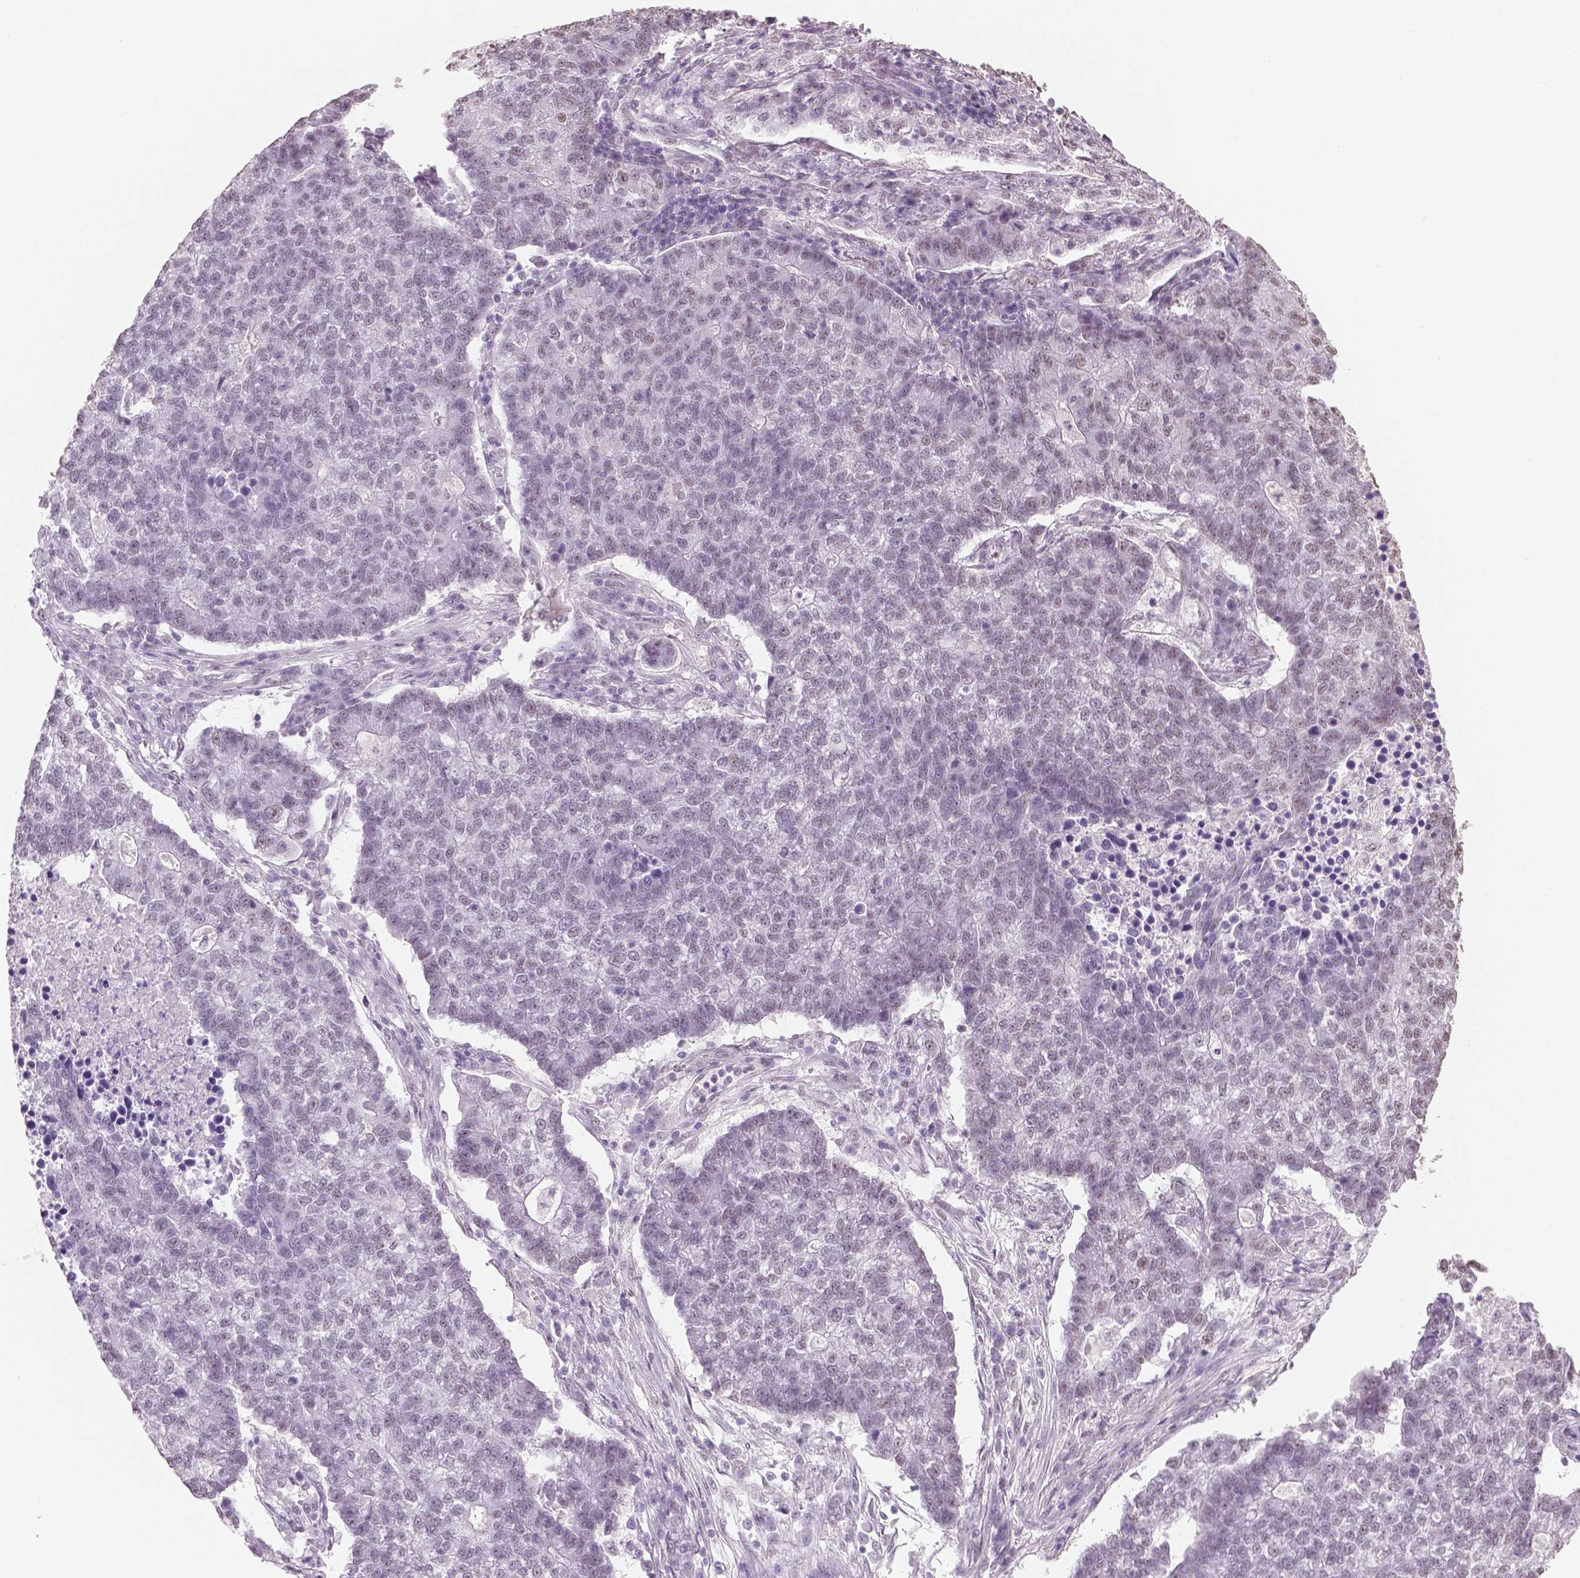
{"staining": {"intensity": "negative", "quantity": "none", "location": "none"}, "tissue": "lung cancer", "cell_type": "Tumor cells", "image_type": "cancer", "snomed": [{"axis": "morphology", "description": "Adenocarcinoma, NOS"}, {"axis": "topography", "description": "Lung"}], "caption": "This is an immunohistochemistry histopathology image of lung cancer. There is no expression in tumor cells.", "gene": "IGF2BP1", "patient": {"sex": "male", "age": 57}}